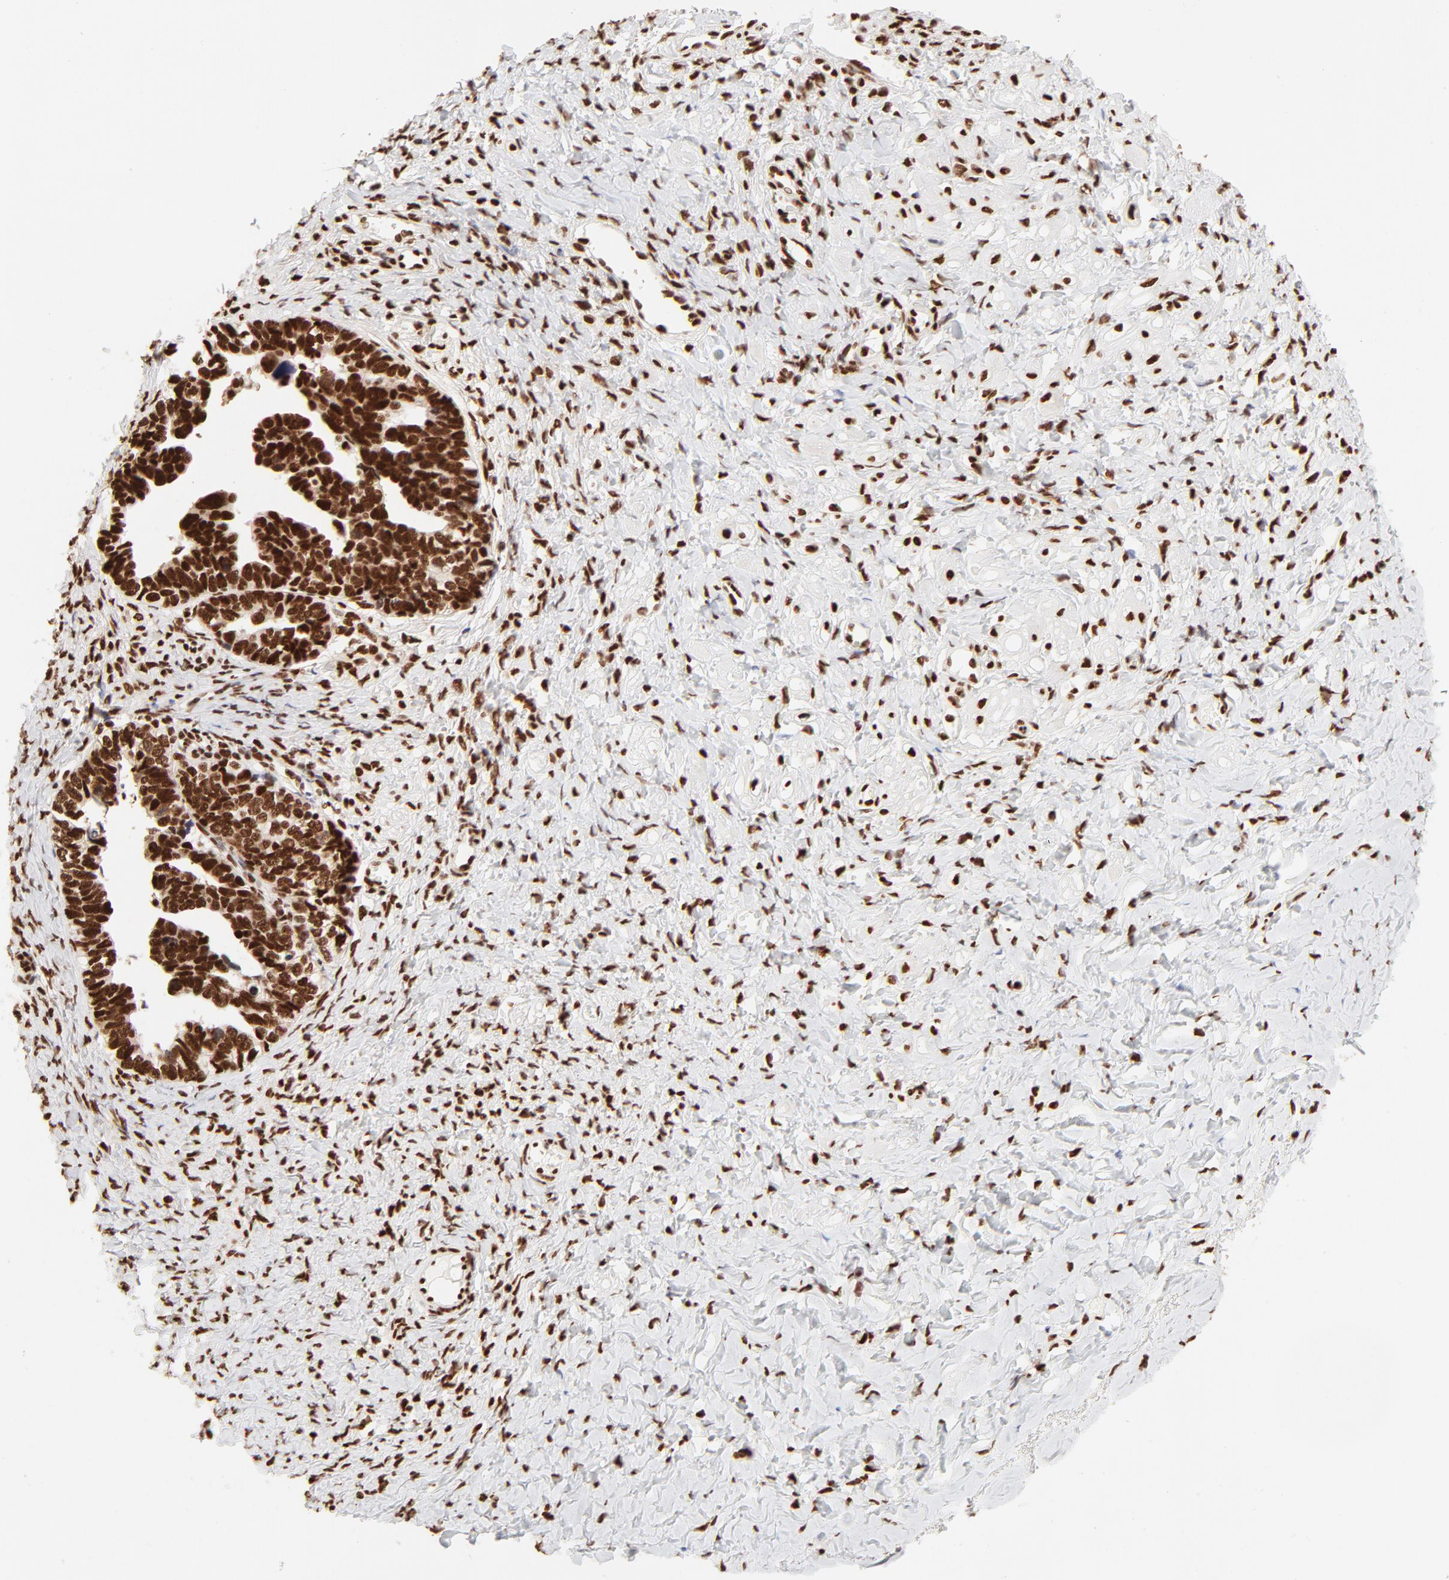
{"staining": {"intensity": "strong", "quantity": ">75%", "location": "nuclear"}, "tissue": "ovarian cancer", "cell_type": "Tumor cells", "image_type": "cancer", "snomed": [{"axis": "morphology", "description": "Cystadenocarcinoma, serous, NOS"}, {"axis": "topography", "description": "Ovary"}], "caption": "Ovarian cancer stained with IHC displays strong nuclear expression in about >75% of tumor cells. (Stains: DAB (3,3'-diaminobenzidine) in brown, nuclei in blue, Microscopy: brightfield microscopy at high magnification).", "gene": "TARDBP", "patient": {"sex": "female", "age": 77}}